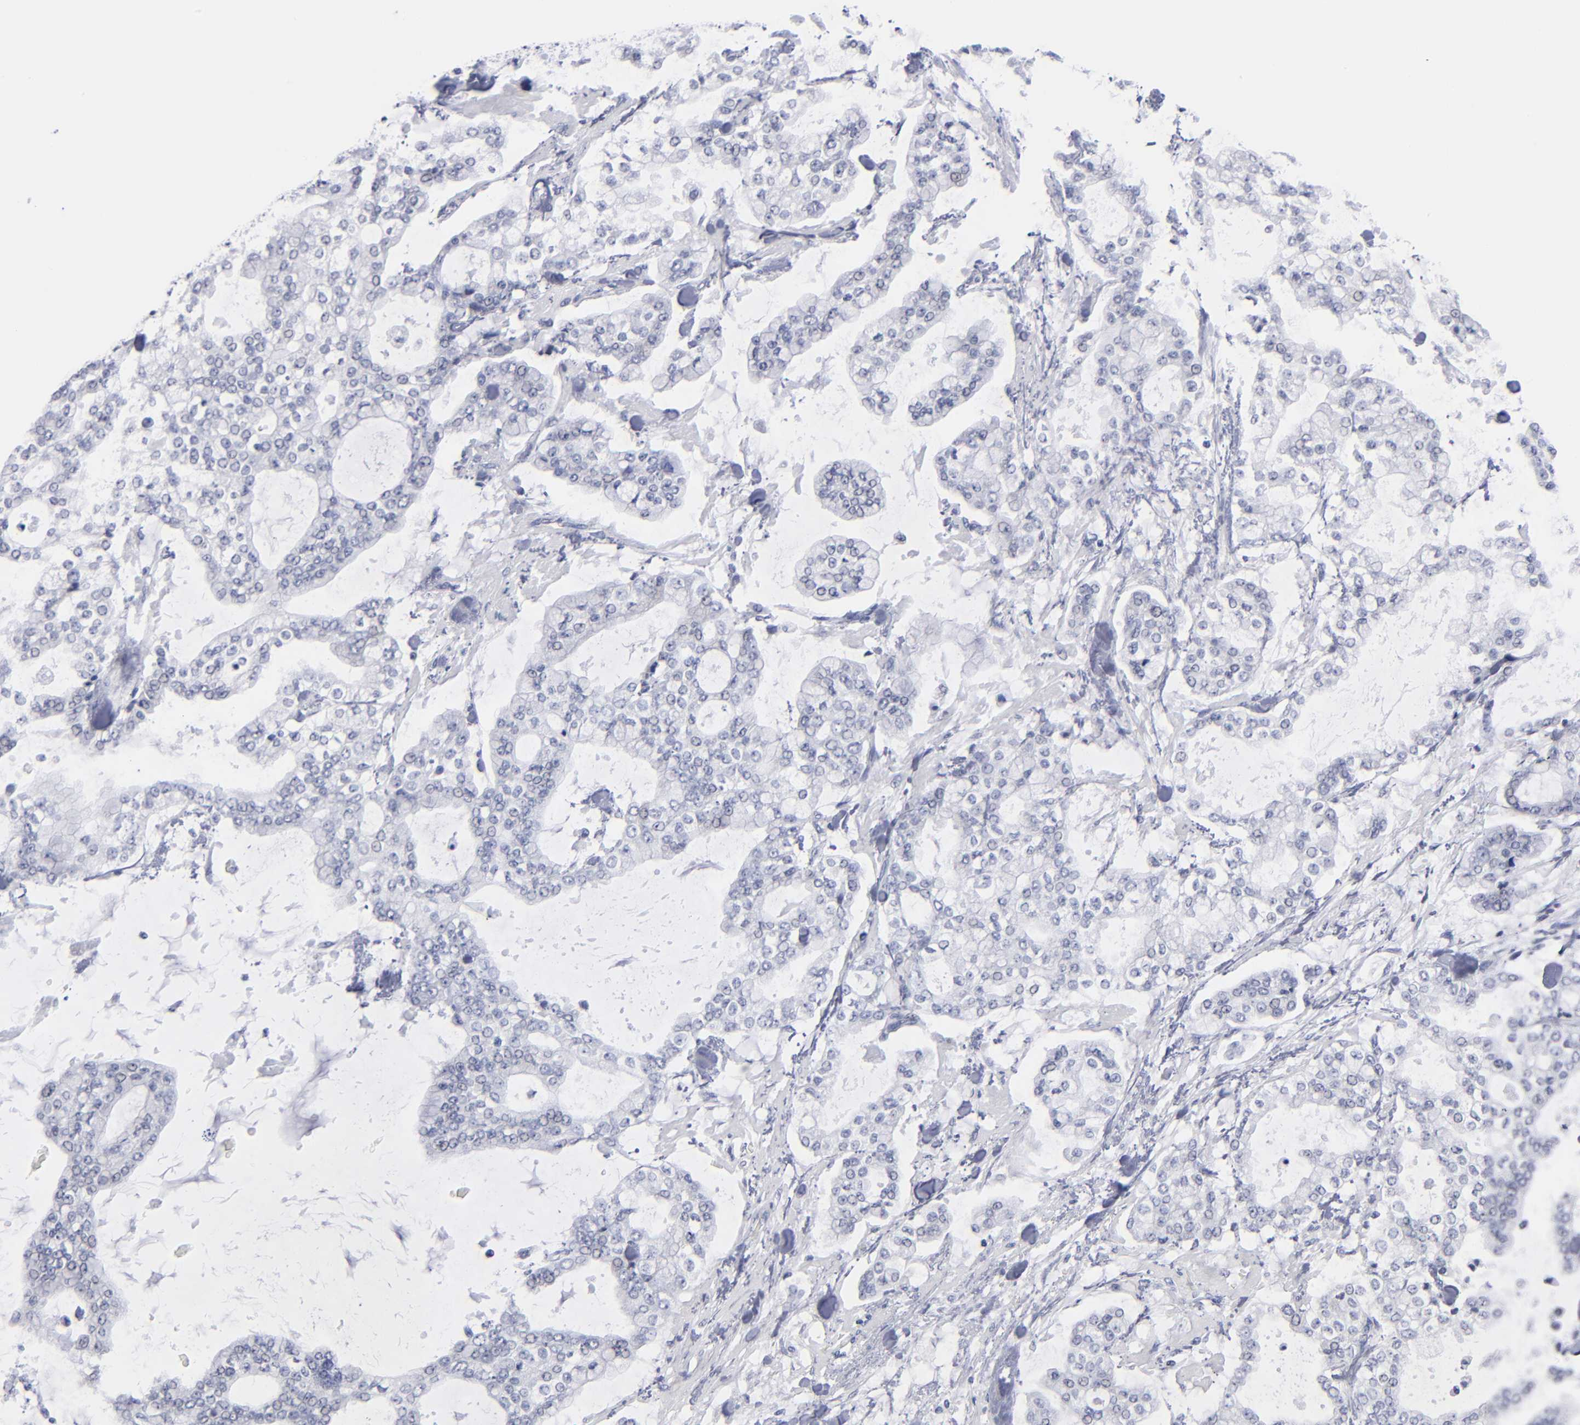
{"staining": {"intensity": "negative", "quantity": "none", "location": "none"}, "tissue": "stomach cancer", "cell_type": "Tumor cells", "image_type": "cancer", "snomed": [{"axis": "morphology", "description": "Normal tissue, NOS"}, {"axis": "morphology", "description": "Adenocarcinoma, NOS"}, {"axis": "topography", "description": "Stomach, upper"}, {"axis": "topography", "description": "Stomach"}], "caption": "A micrograph of adenocarcinoma (stomach) stained for a protein shows no brown staining in tumor cells.", "gene": "RPH3A", "patient": {"sex": "male", "age": 76}}